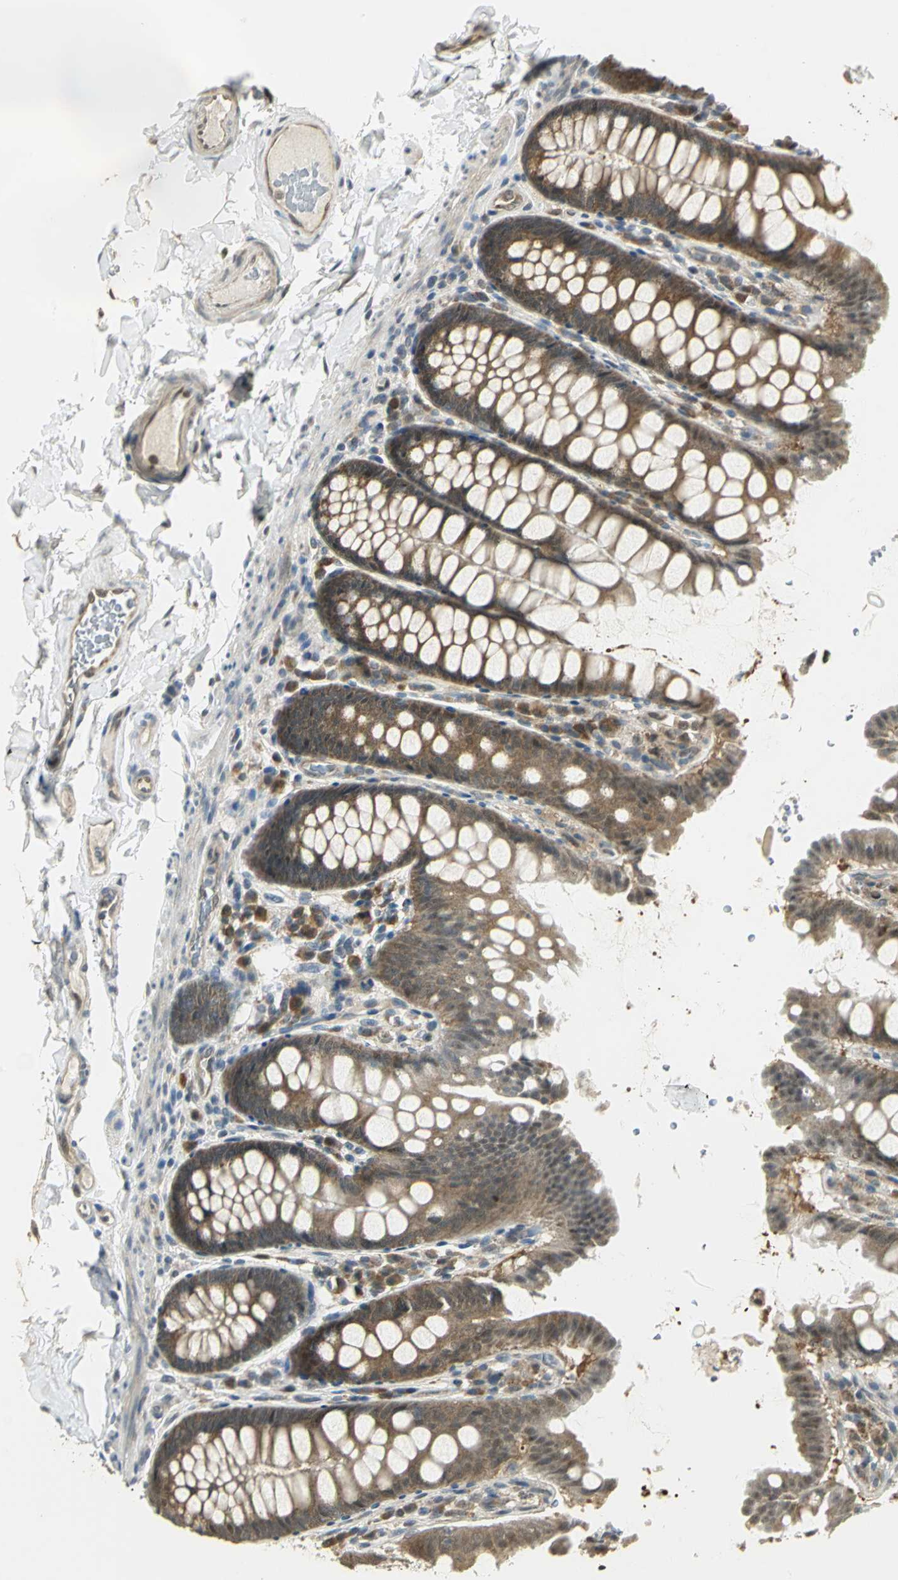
{"staining": {"intensity": "moderate", "quantity": ">75%", "location": "cytoplasmic/membranous,nuclear"}, "tissue": "colon", "cell_type": "Endothelial cells", "image_type": "normal", "snomed": [{"axis": "morphology", "description": "Normal tissue, NOS"}, {"axis": "topography", "description": "Colon"}], "caption": "This micrograph shows normal colon stained with immunohistochemistry to label a protein in brown. The cytoplasmic/membranous,nuclear of endothelial cells show moderate positivity for the protein. Nuclei are counter-stained blue.", "gene": "PSMC4", "patient": {"sex": "female", "age": 61}}